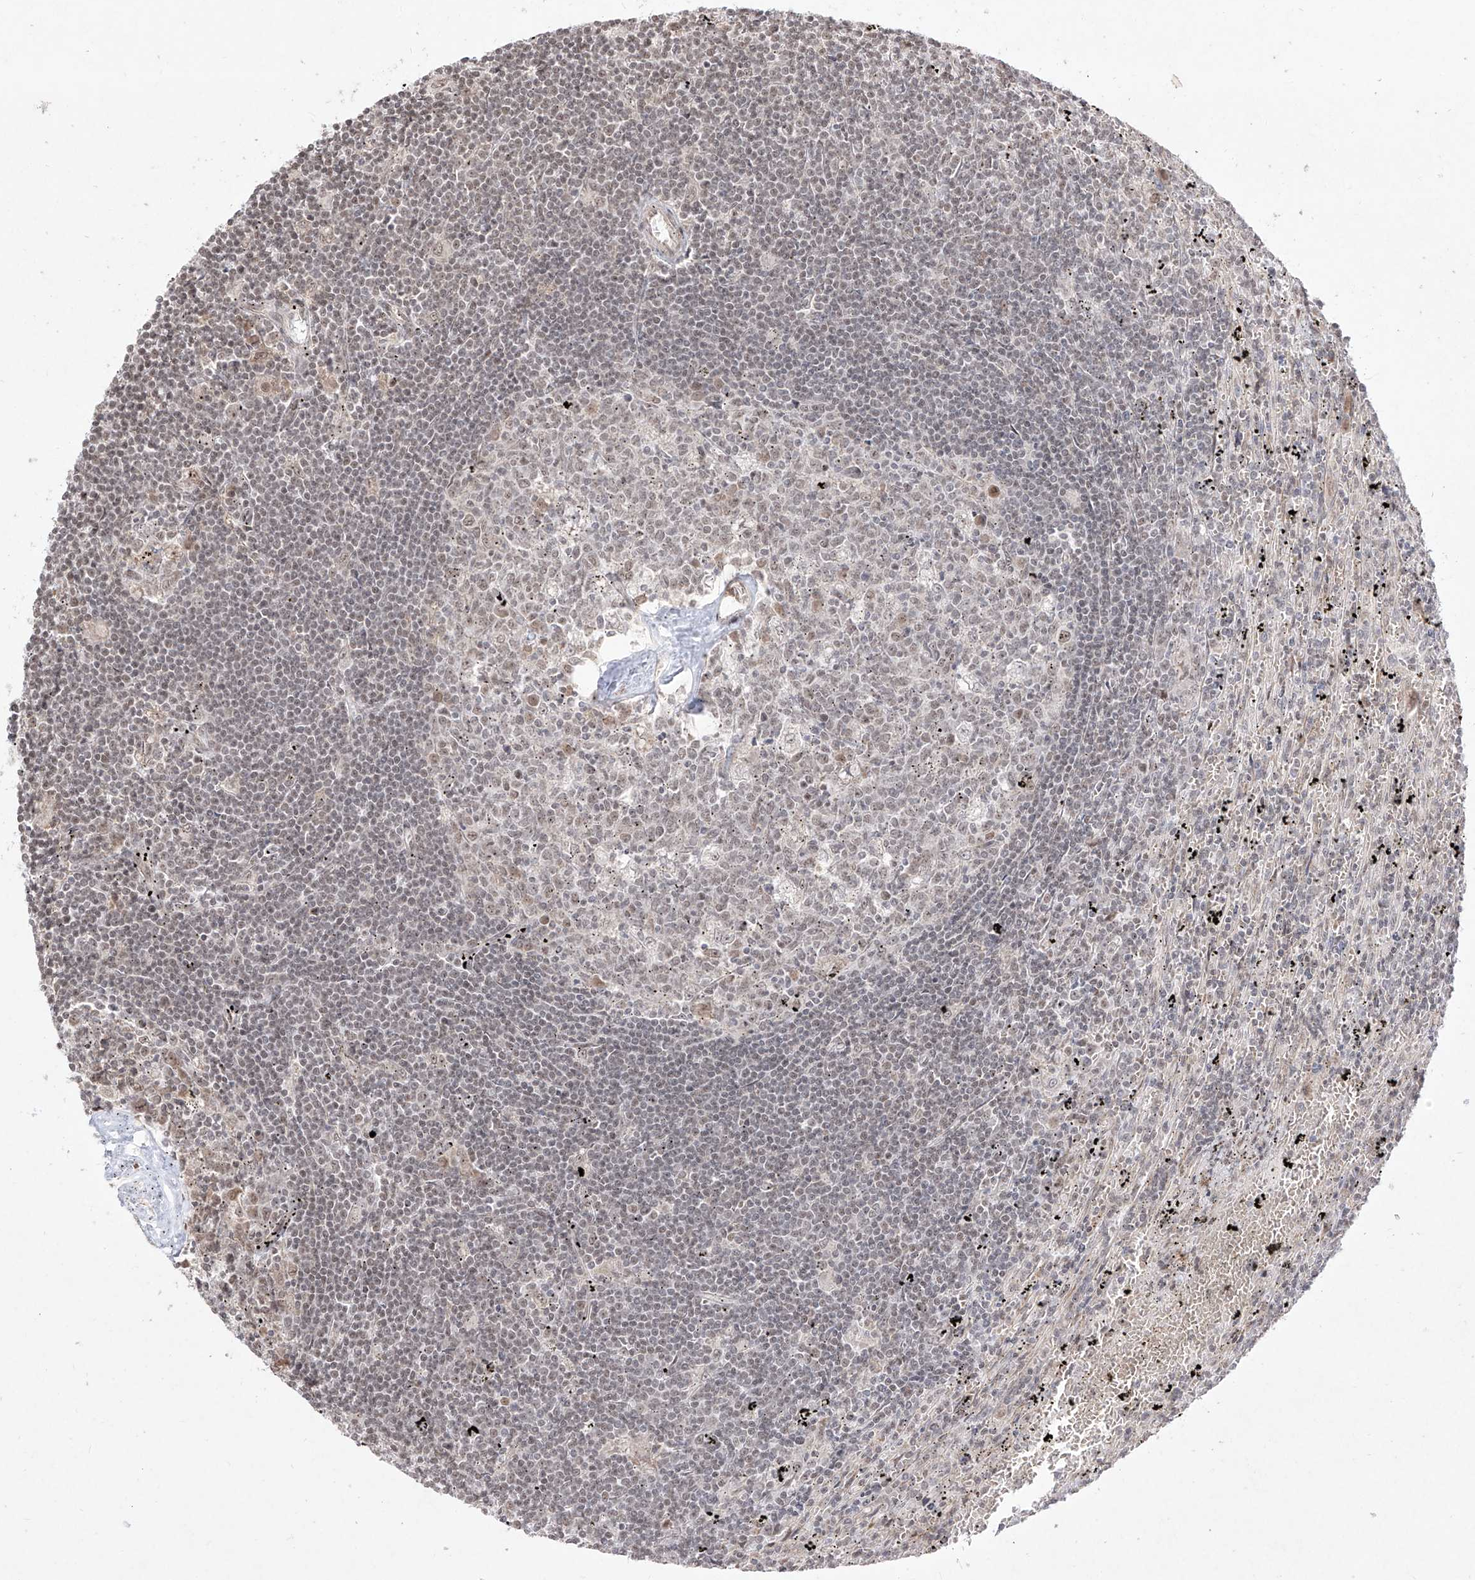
{"staining": {"intensity": "weak", "quantity": "<25%", "location": "nuclear"}, "tissue": "lymphoma", "cell_type": "Tumor cells", "image_type": "cancer", "snomed": [{"axis": "morphology", "description": "Malignant lymphoma, non-Hodgkin's type, Low grade"}, {"axis": "topography", "description": "Spleen"}], "caption": "IHC micrograph of neoplastic tissue: malignant lymphoma, non-Hodgkin's type (low-grade) stained with DAB reveals no significant protein expression in tumor cells. (Stains: DAB (3,3'-diaminobenzidine) immunohistochemistry with hematoxylin counter stain, Microscopy: brightfield microscopy at high magnification).", "gene": "SNRNP27", "patient": {"sex": "male", "age": 76}}